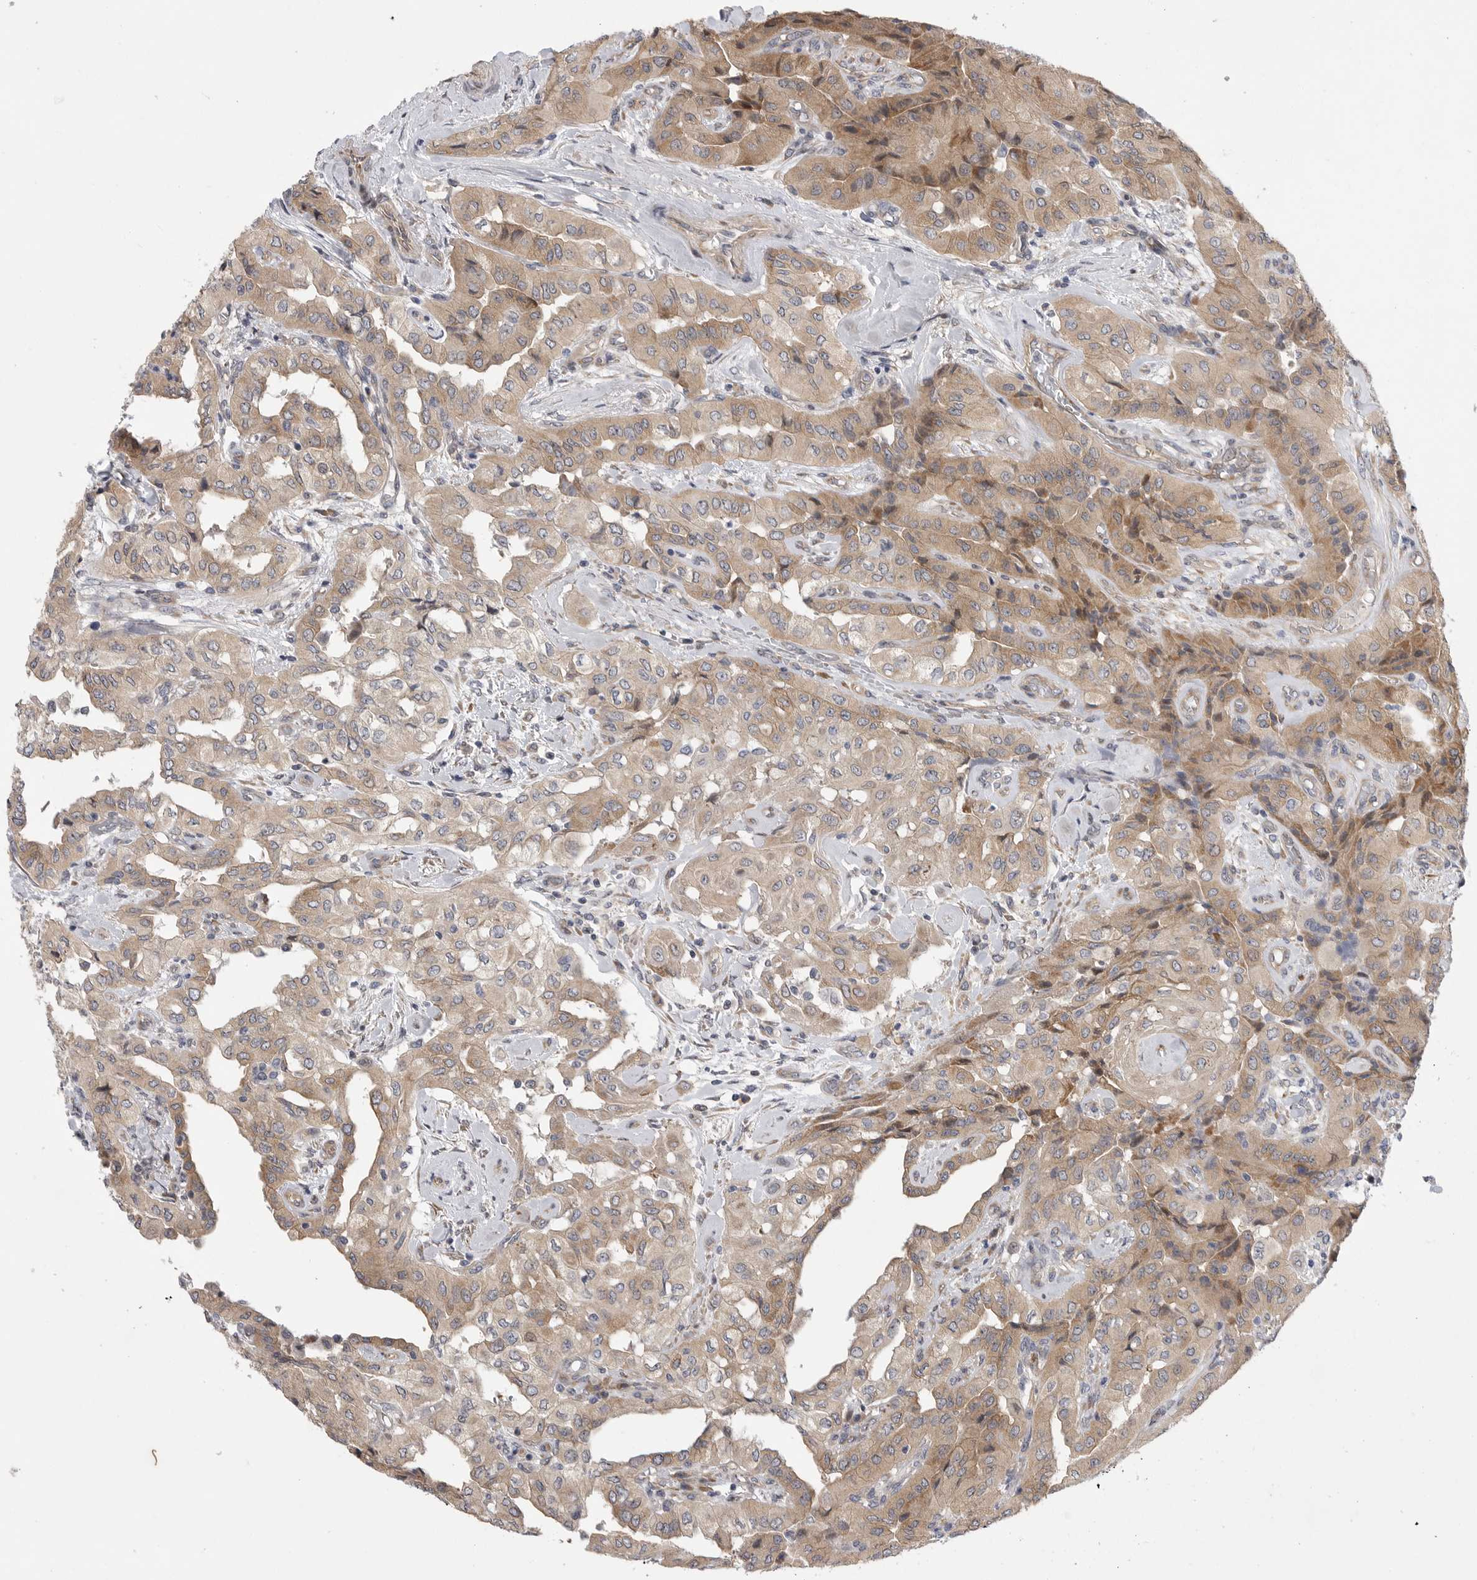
{"staining": {"intensity": "moderate", "quantity": ">75%", "location": "cytoplasmic/membranous"}, "tissue": "thyroid cancer", "cell_type": "Tumor cells", "image_type": "cancer", "snomed": [{"axis": "morphology", "description": "Papillary adenocarcinoma, NOS"}, {"axis": "topography", "description": "Thyroid gland"}], "caption": "Papillary adenocarcinoma (thyroid) stained for a protein (brown) demonstrates moderate cytoplasmic/membranous positive staining in approximately >75% of tumor cells.", "gene": "FBXO43", "patient": {"sex": "female", "age": 59}}